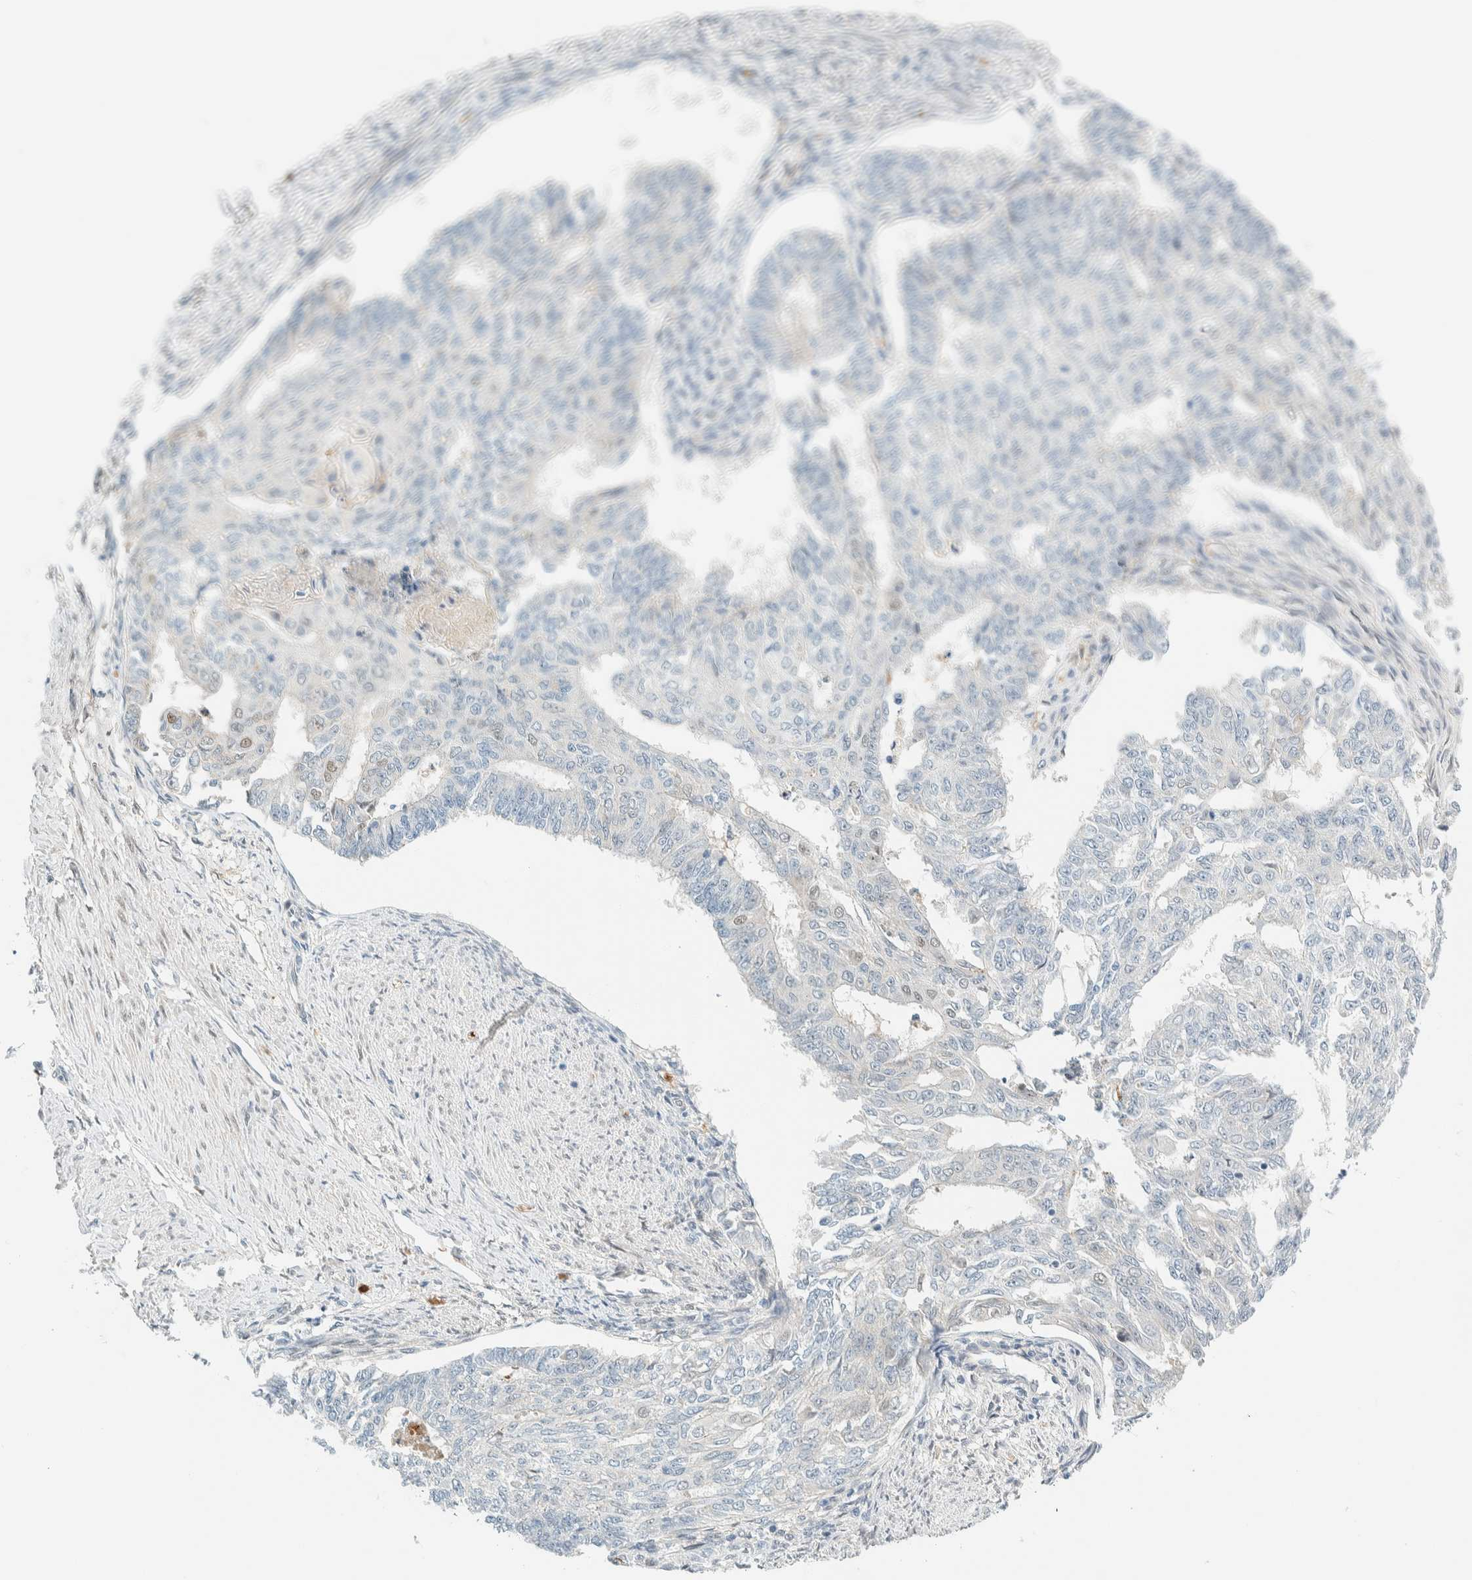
{"staining": {"intensity": "negative", "quantity": "none", "location": "none"}, "tissue": "endometrial cancer", "cell_type": "Tumor cells", "image_type": "cancer", "snomed": [{"axis": "morphology", "description": "Adenocarcinoma, NOS"}, {"axis": "topography", "description": "Endometrium"}], "caption": "Protein analysis of endometrial cancer displays no significant staining in tumor cells. The staining is performed using DAB (3,3'-diaminobenzidine) brown chromogen with nuclei counter-stained in using hematoxylin.", "gene": "TSTD2", "patient": {"sex": "female", "age": 32}}